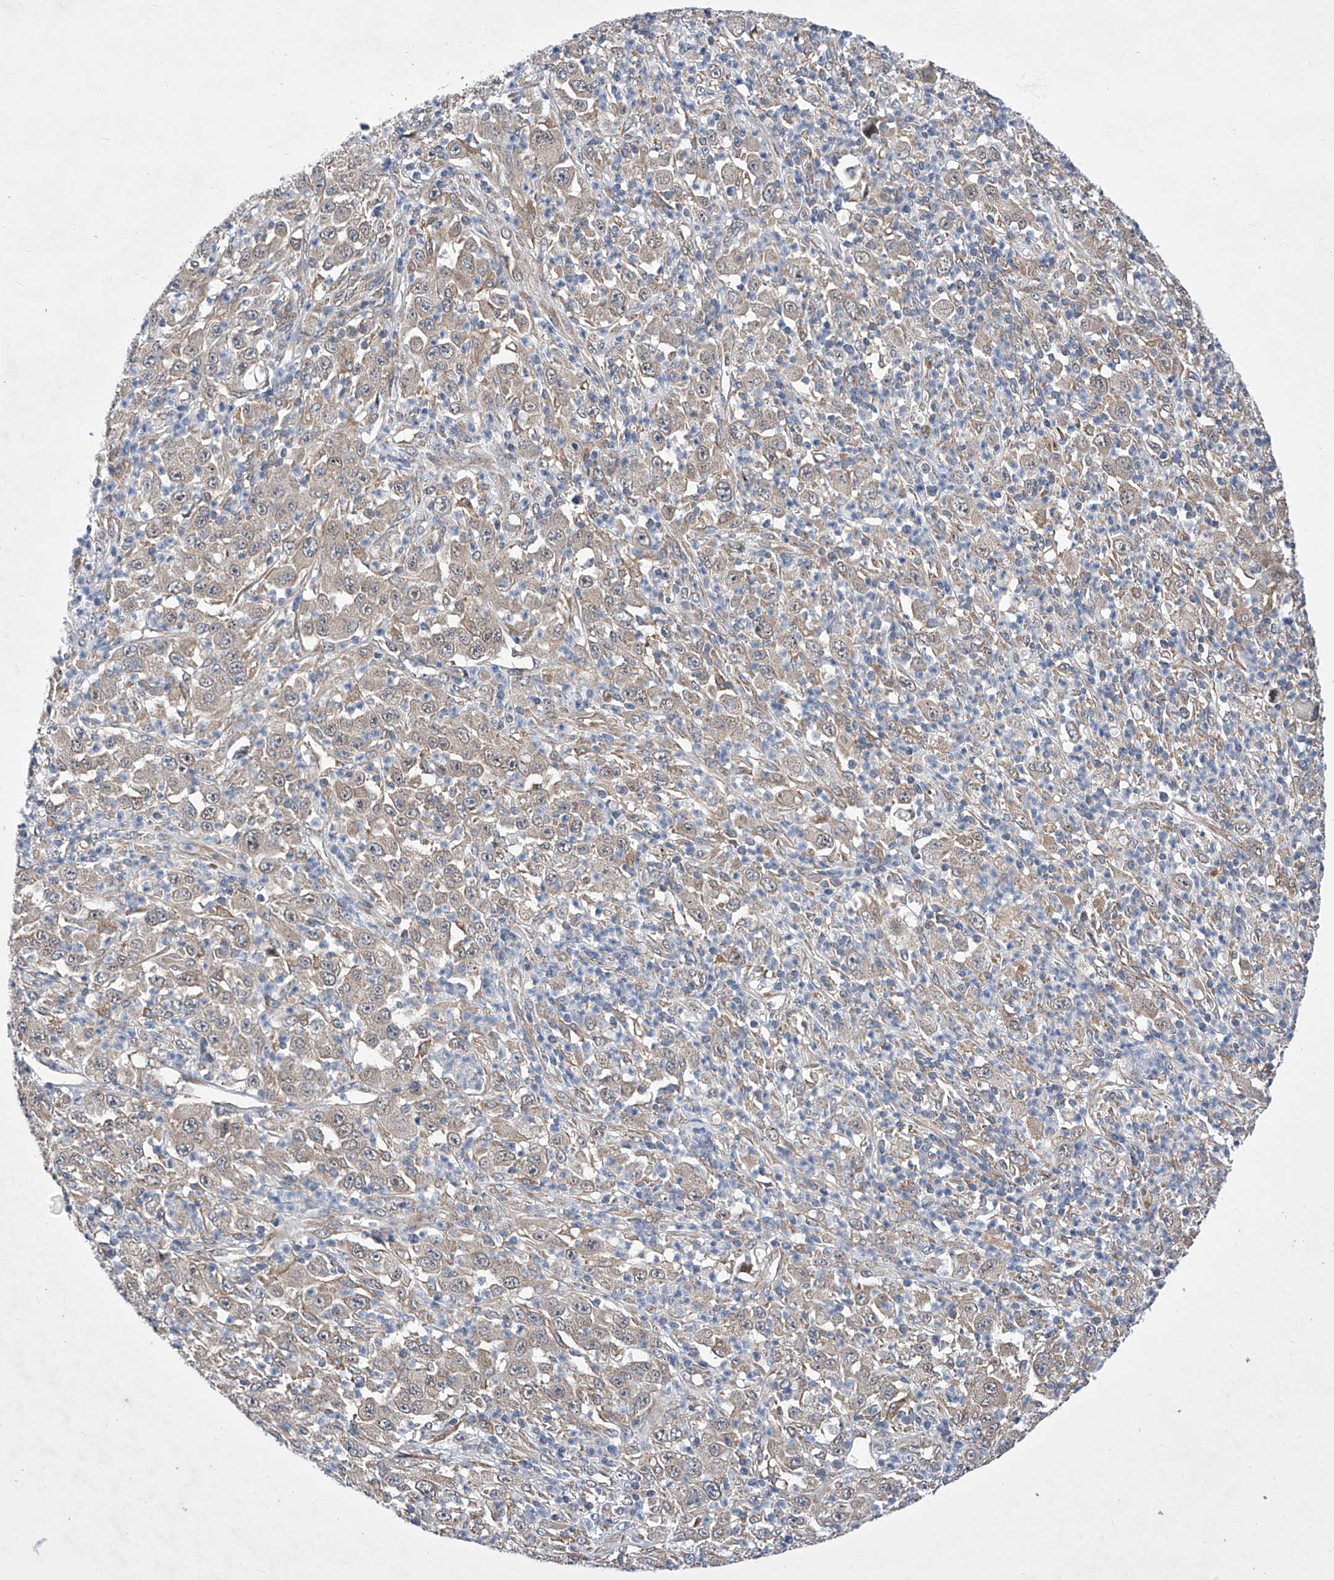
{"staining": {"intensity": "weak", "quantity": ">75%", "location": "cytoplasmic/membranous"}, "tissue": "melanoma", "cell_type": "Tumor cells", "image_type": "cancer", "snomed": [{"axis": "morphology", "description": "Malignant melanoma, Metastatic site"}, {"axis": "topography", "description": "Skin"}], "caption": "Immunohistochemistry (IHC) staining of malignant melanoma (metastatic site), which displays low levels of weak cytoplasmic/membranous expression in approximately >75% of tumor cells indicating weak cytoplasmic/membranous protein positivity. The staining was performed using DAB (brown) for protein detection and nuclei were counterstained in hematoxylin (blue).", "gene": "KTI12", "patient": {"sex": "female", "age": 56}}